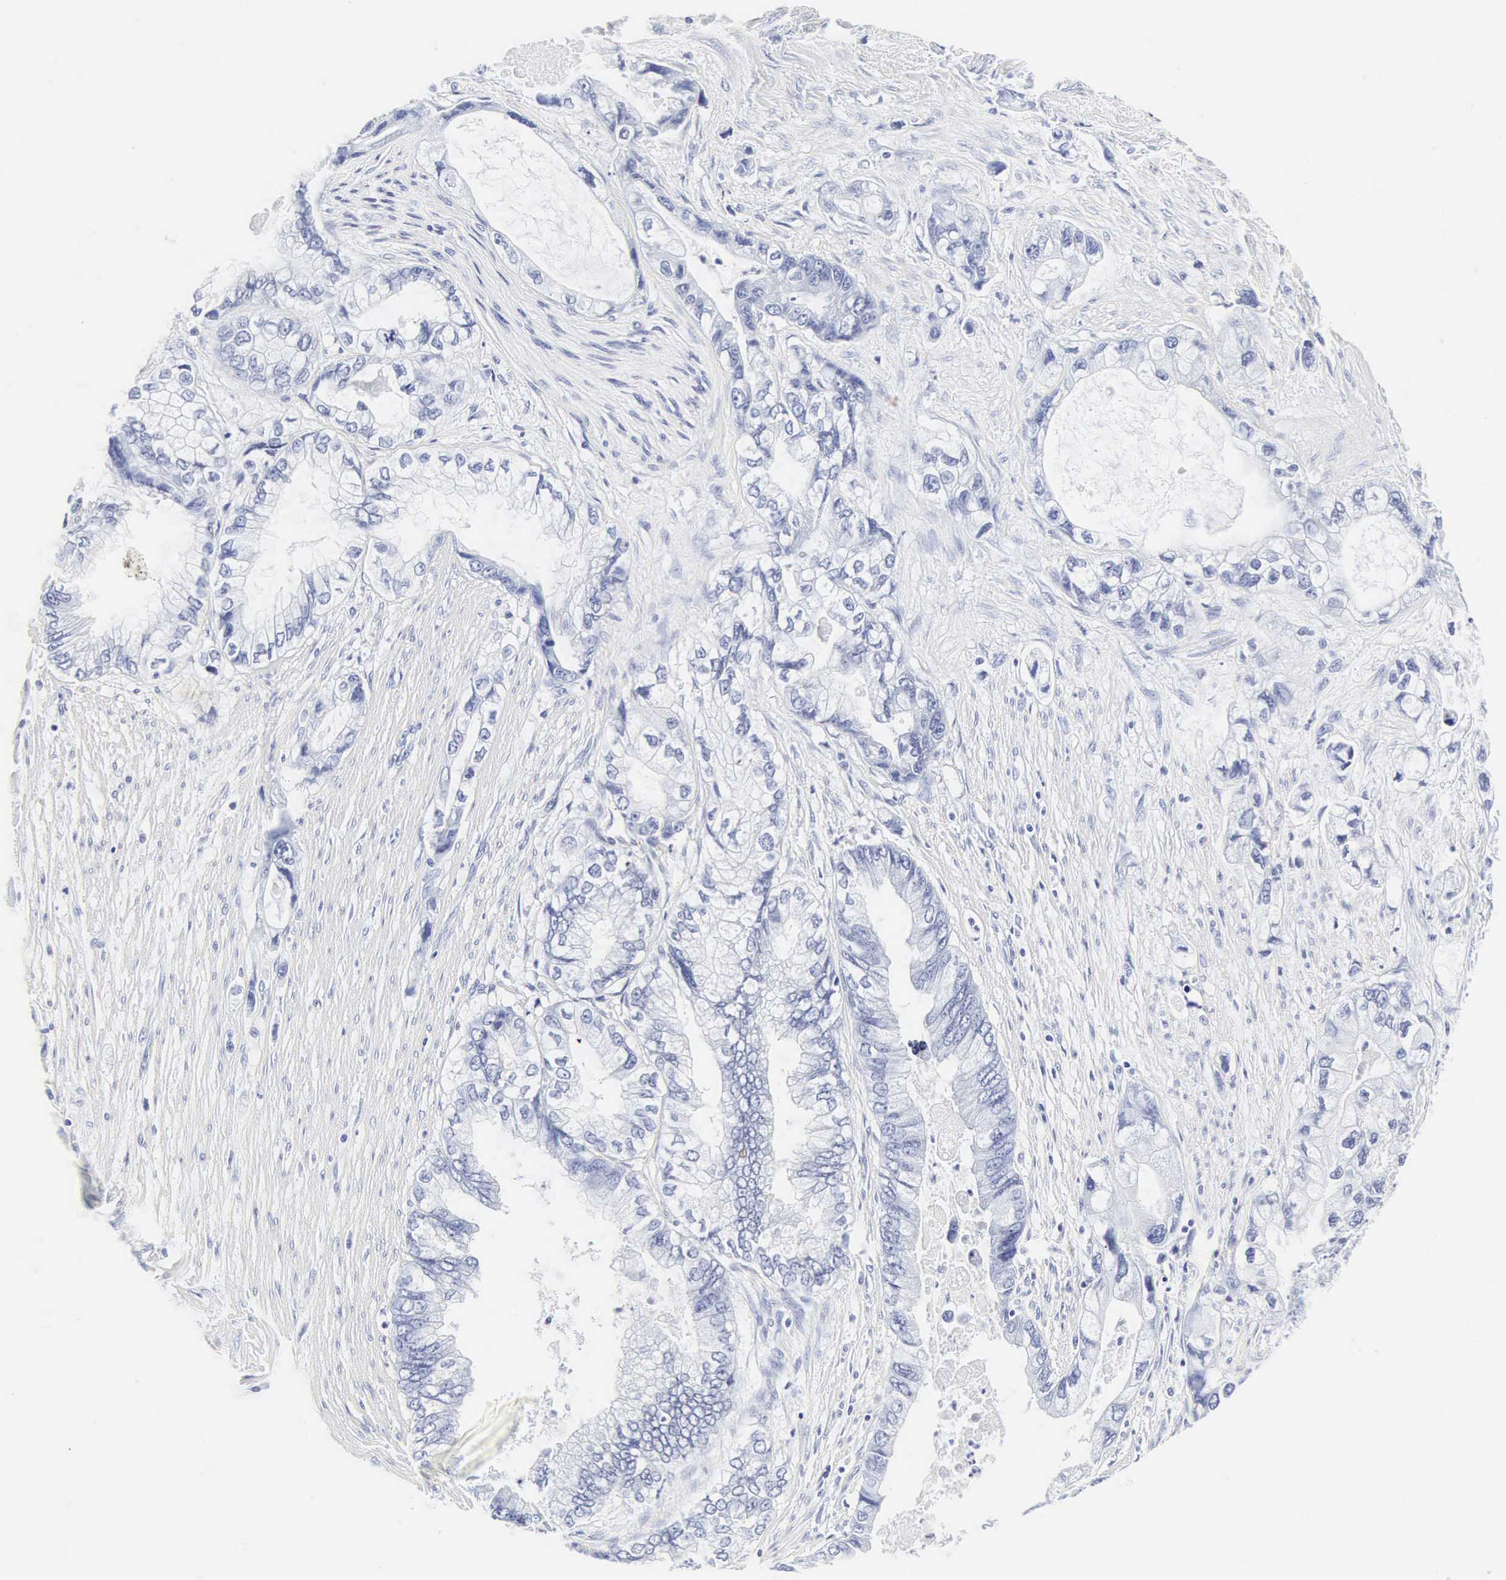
{"staining": {"intensity": "negative", "quantity": "none", "location": "none"}, "tissue": "pancreatic cancer", "cell_type": "Tumor cells", "image_type": "cancer", "snomed": [{"axis": "morphology", "description": "Adenocarcinoma, NOS"}, {"axis": "topography", "description": "Pancreas"}, {"axis": "topography", "description": "Stomach, upper"}], "caption": "The image shows no staining of tumor cells in adenocarcinoma (pancreatic).", "gene": "INS", "patient": {"sex": "male", "age": 77}}